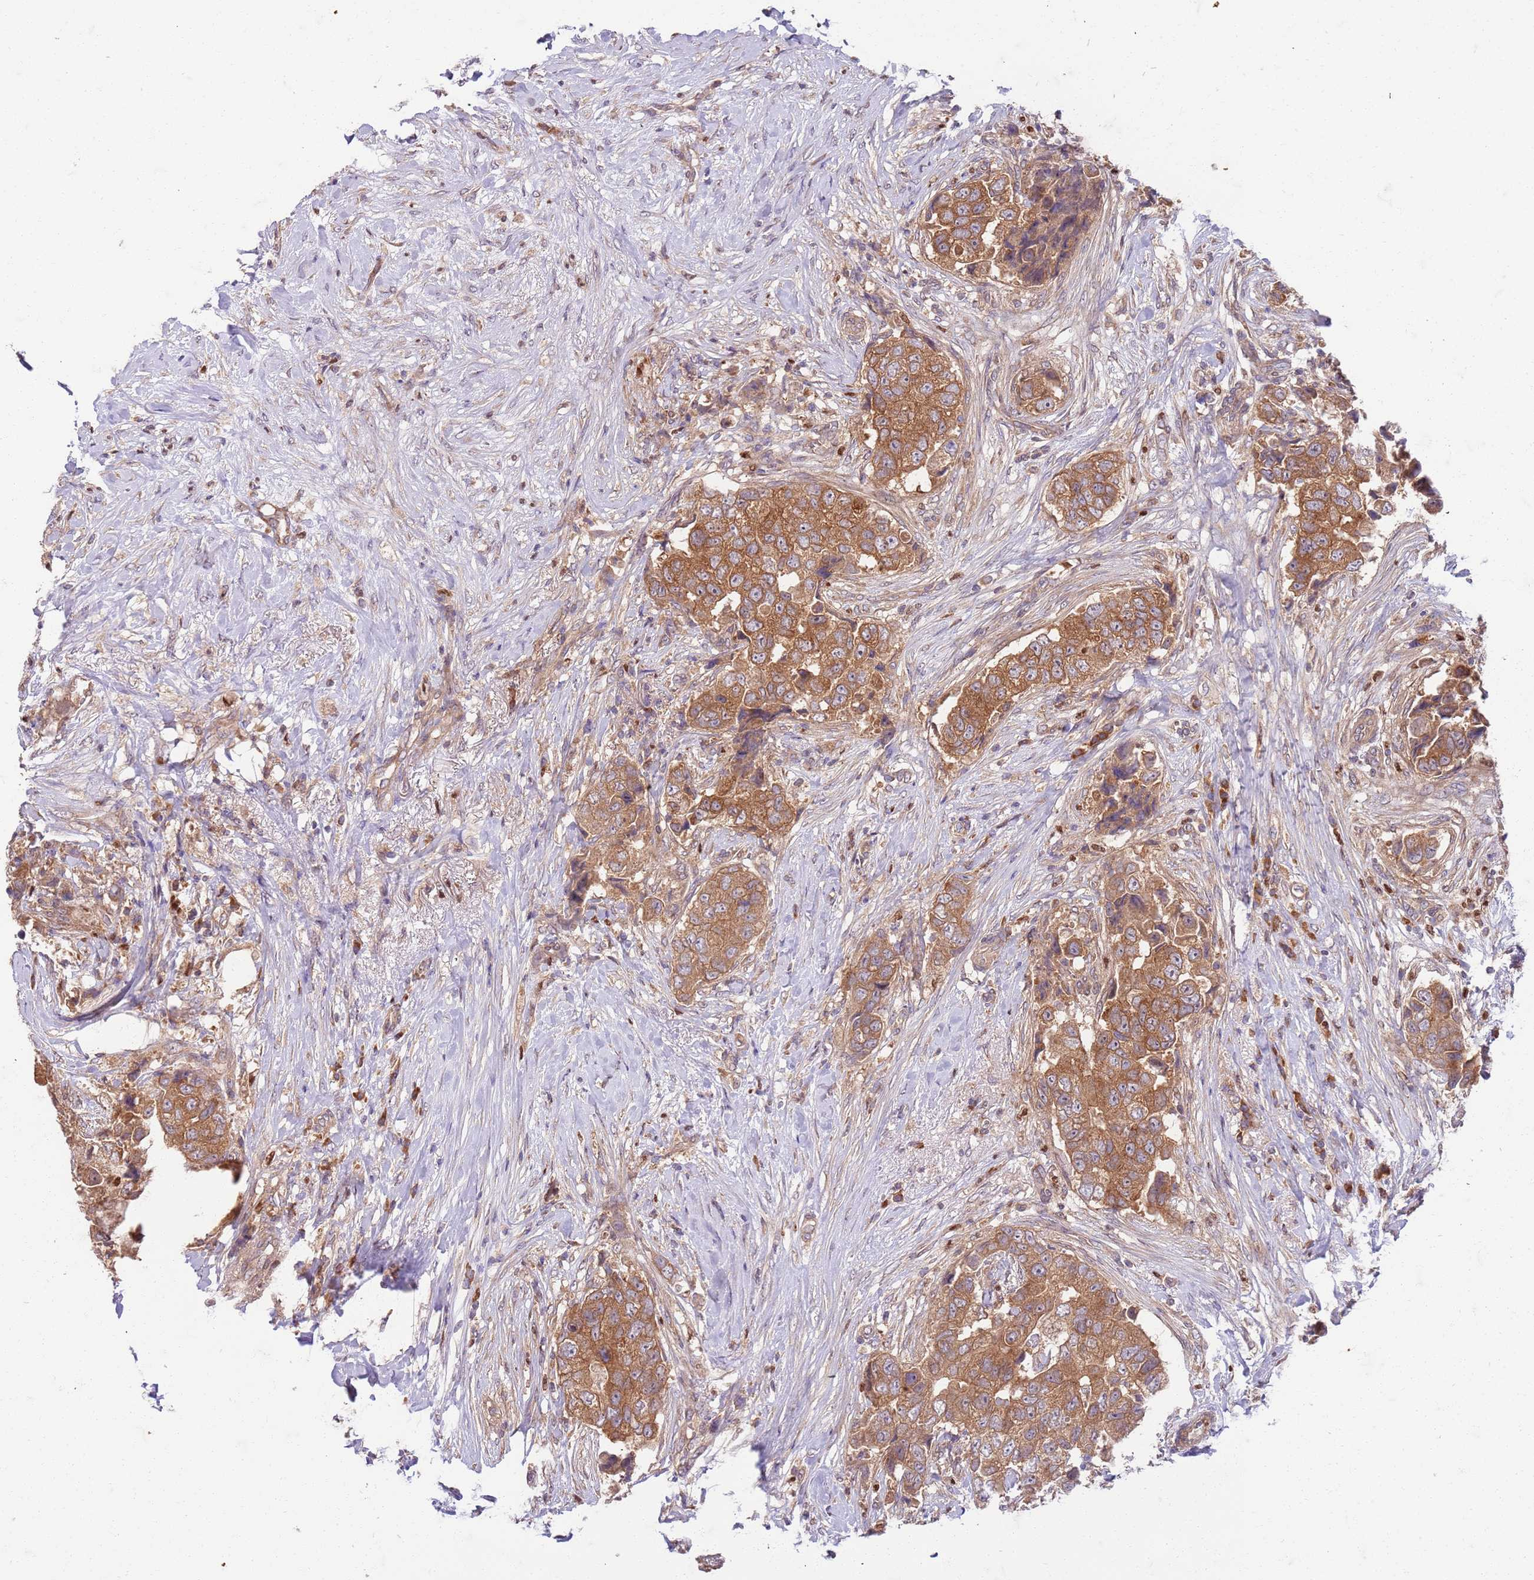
{"staining": {"intensity": "moderate", "quantity": ">75%", "location": "cytoplasmic/membranous"}, "tissue": "breast cancer", "cell_type": "Tumor cells", "image_type": "cancer", "snomed": [{"axis": "morphology", "description": "Normal tissue, NOS"}, {"axis": "morphology", "description": "Duct carcinoma"}, {"axis": "topography", "description": "Breast"}], "caption": "A high-resolution image shows immunohistochemistry (IHC) staining of breast cancer (intraductal carcinoma), which exhibits moderate cytoplasmic/membranous staining in approximately >75% of tumor cells.", "gene": "OSBP", "patient": {"sex": "female", "age": 62}}